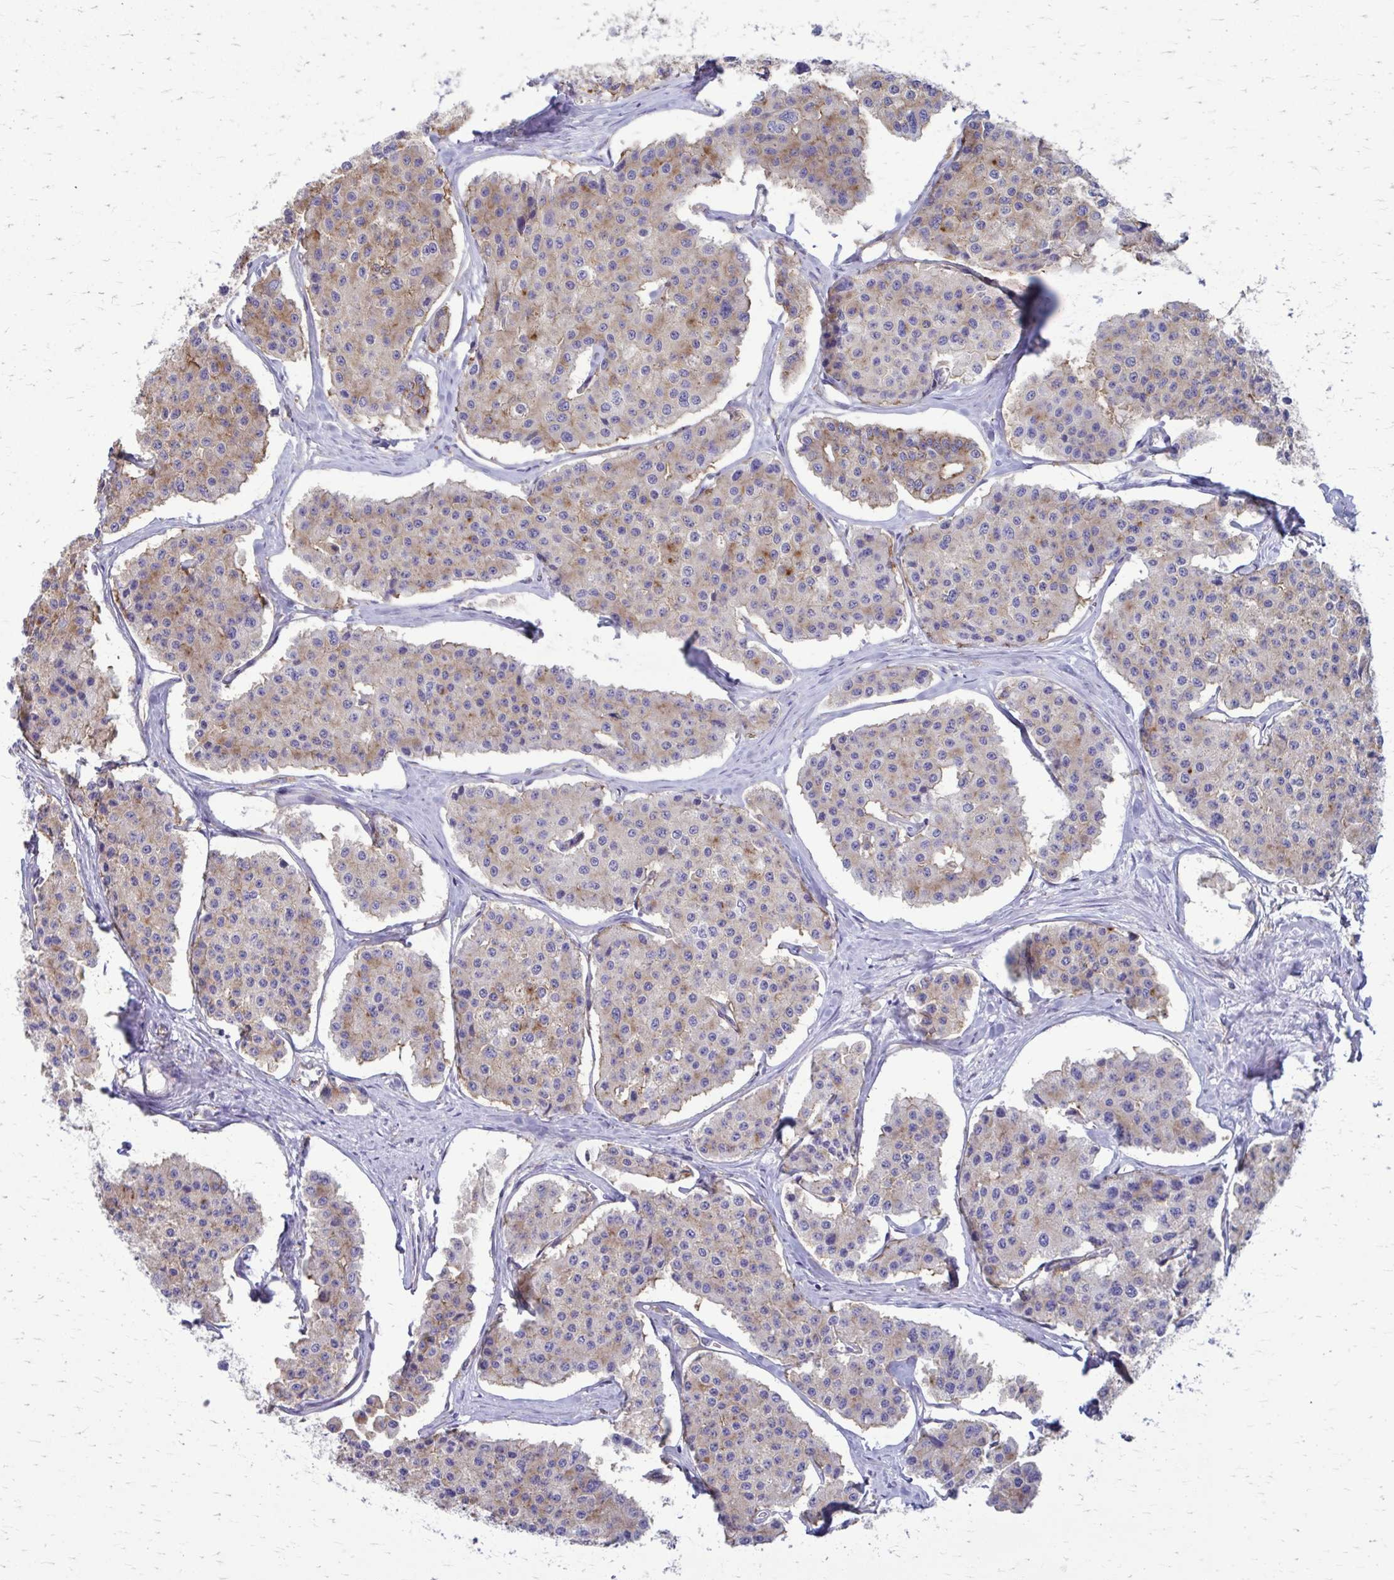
{"staining": {"intensity": "weak", "quantity": "25%-75%", "location": "cytoplasmic/membranous"}, "tissue": "carcinoid", "cell_type": "Tumor cells", "image_type": "cancer", "snomed": [{"axis": "morphology", "description": "Carcinoid, malignant, NOS"}, {"axis": "topography", "description": "Small intestine"}], "caption": "Tumor cells reveal low levels of weak cytoplasmic/membranous positivity in about 25%-75% of cells in carcinoid. The protein is shown in brown color, while the nuclei are stained blue.", "gene": "CLTA", "patient": {"sex": "female", "age": 65}}